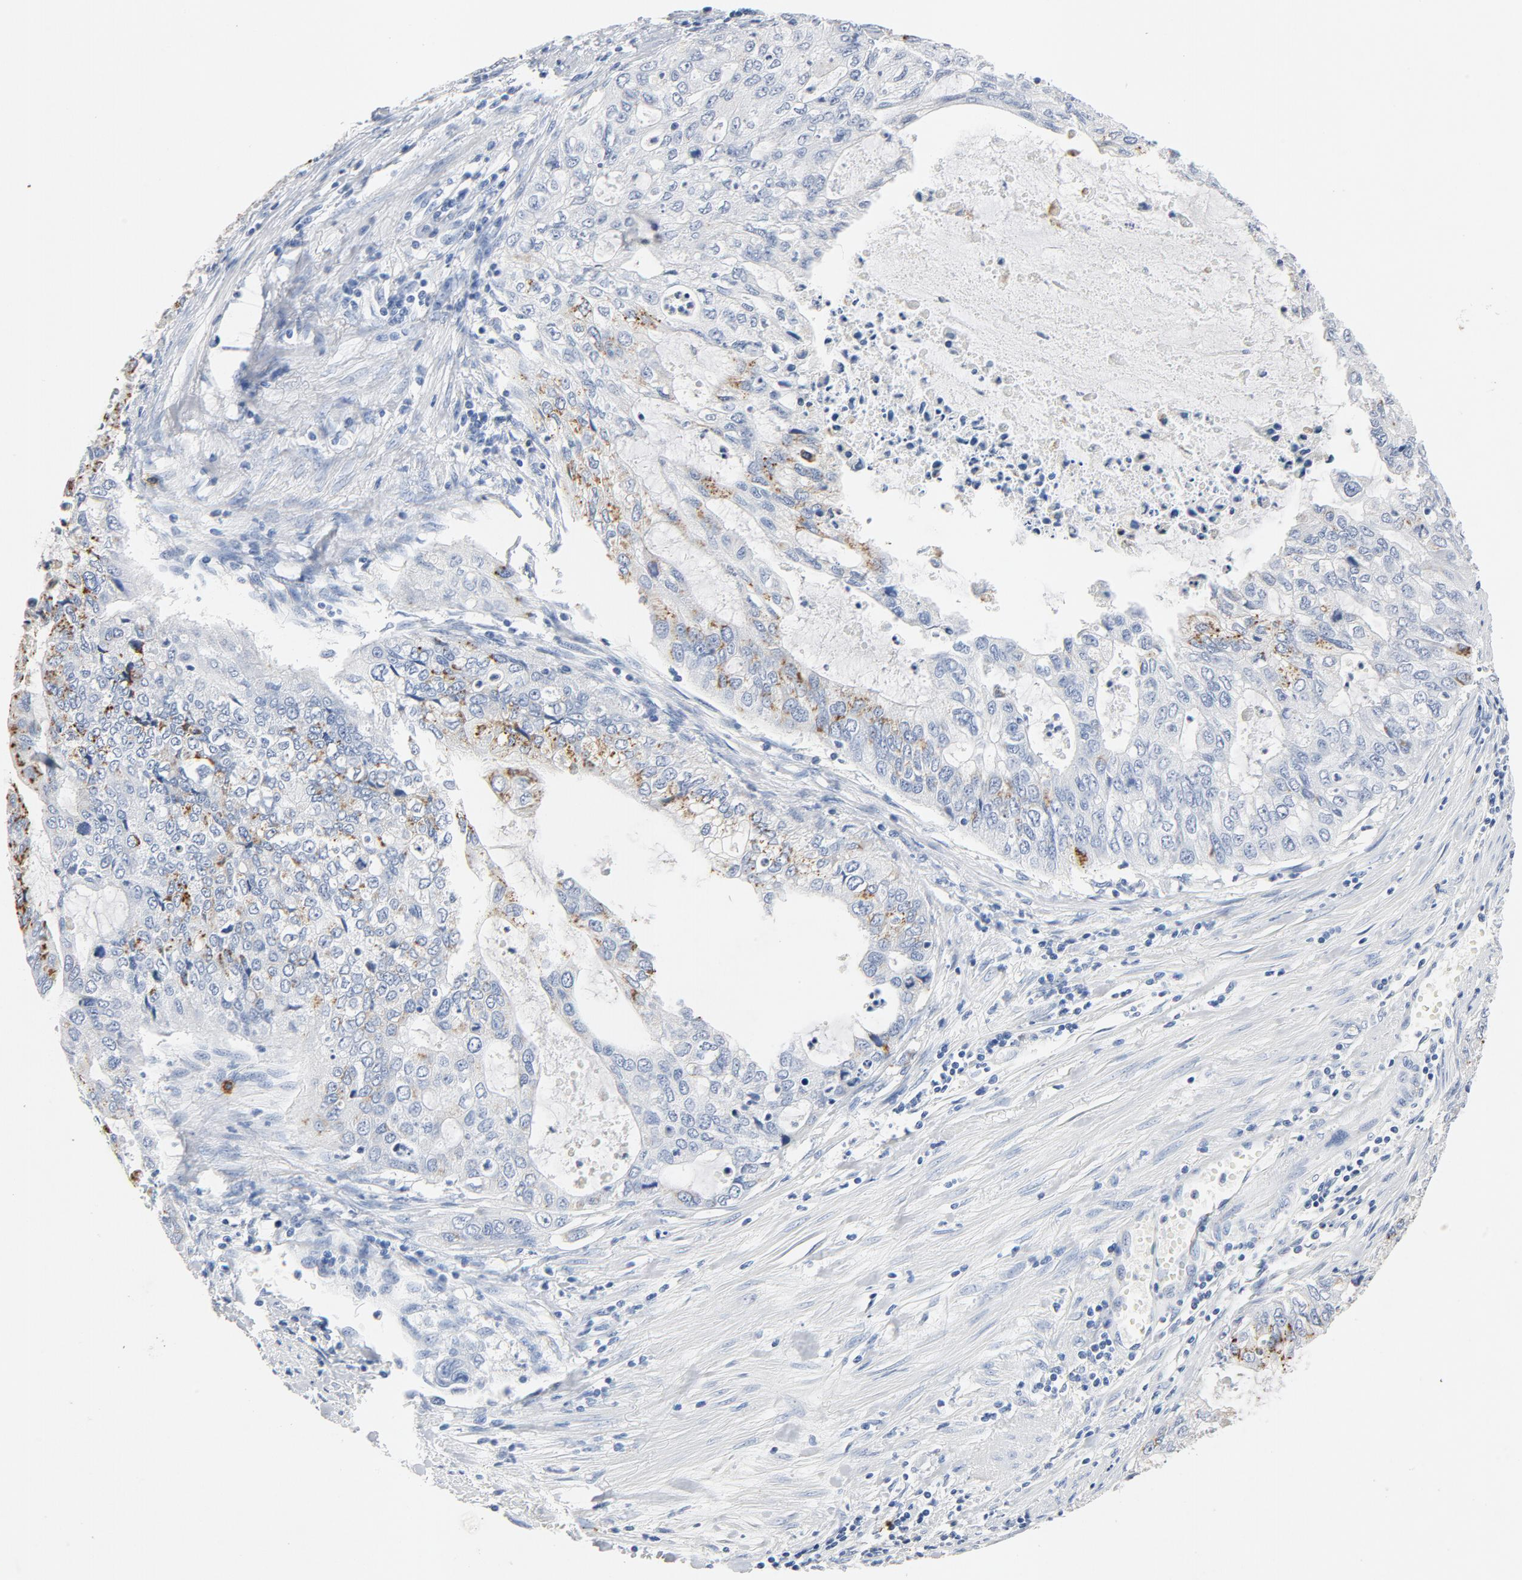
{"staining": {"intensity": "moderate", "quantity": "25%-75%", "location": "cytoplasmic/membranous"}, "tissue": "stomach cancer", "cell_type": "Tumor cells", "image_type": "cancer", "snomed": [{"axis": "morphology", "description": "Adenocarcinoma, NOS"}, {"axis": "topography", "description": "Stomach, upper"}], "caption": "Protein positivity by IHC shows moderate cytoplasmic/membranous positivity in approximately 25%-75% of tumor cells in stomach cancer.", "gene": "PTPRB", "patient": {"sex": "female", "age": 52}}